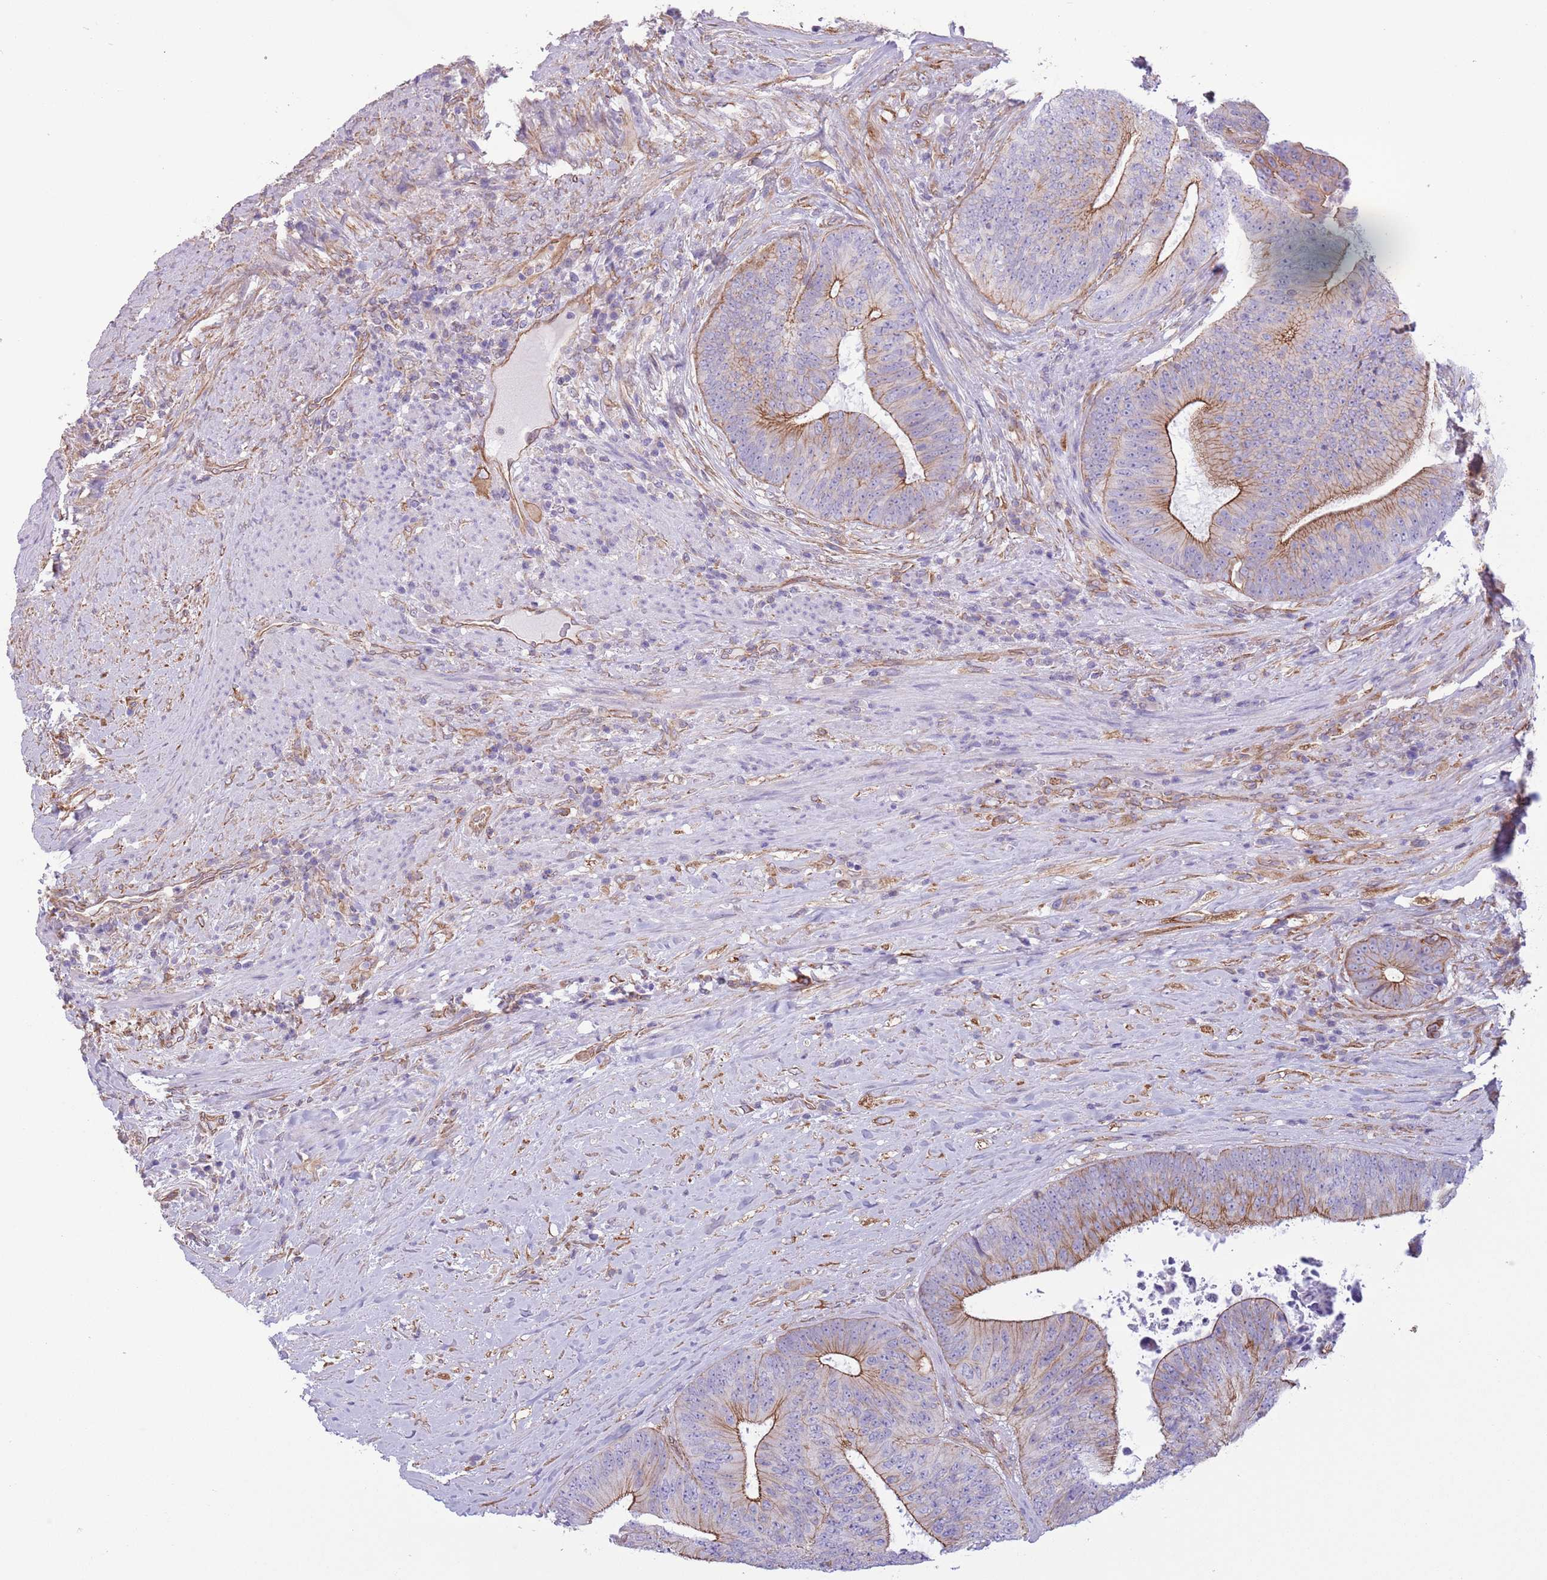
{"staining": {"intensity": "moderate", "quantity": "25%-75%", "location": "cytoplasmic/membranous"}, "tissue": "colorectal cancer", "cell_type": "Tumor cells", "image_type": "cancer", "snomed": [{"axis": "morphology", "description": "Adenocarcinoma, NOS"}, {"axis": "topography", "description": "Rectum"}], "caption": "Approximately 25%-75% of tumor cells in adenocarcinoma (colorectal) show moderate cytoplasmic/membranous protein expression as visualized by brown immunohistochemical staining.", "gene": "RBP3", "patient": {"sex": "male", "age": 72}}